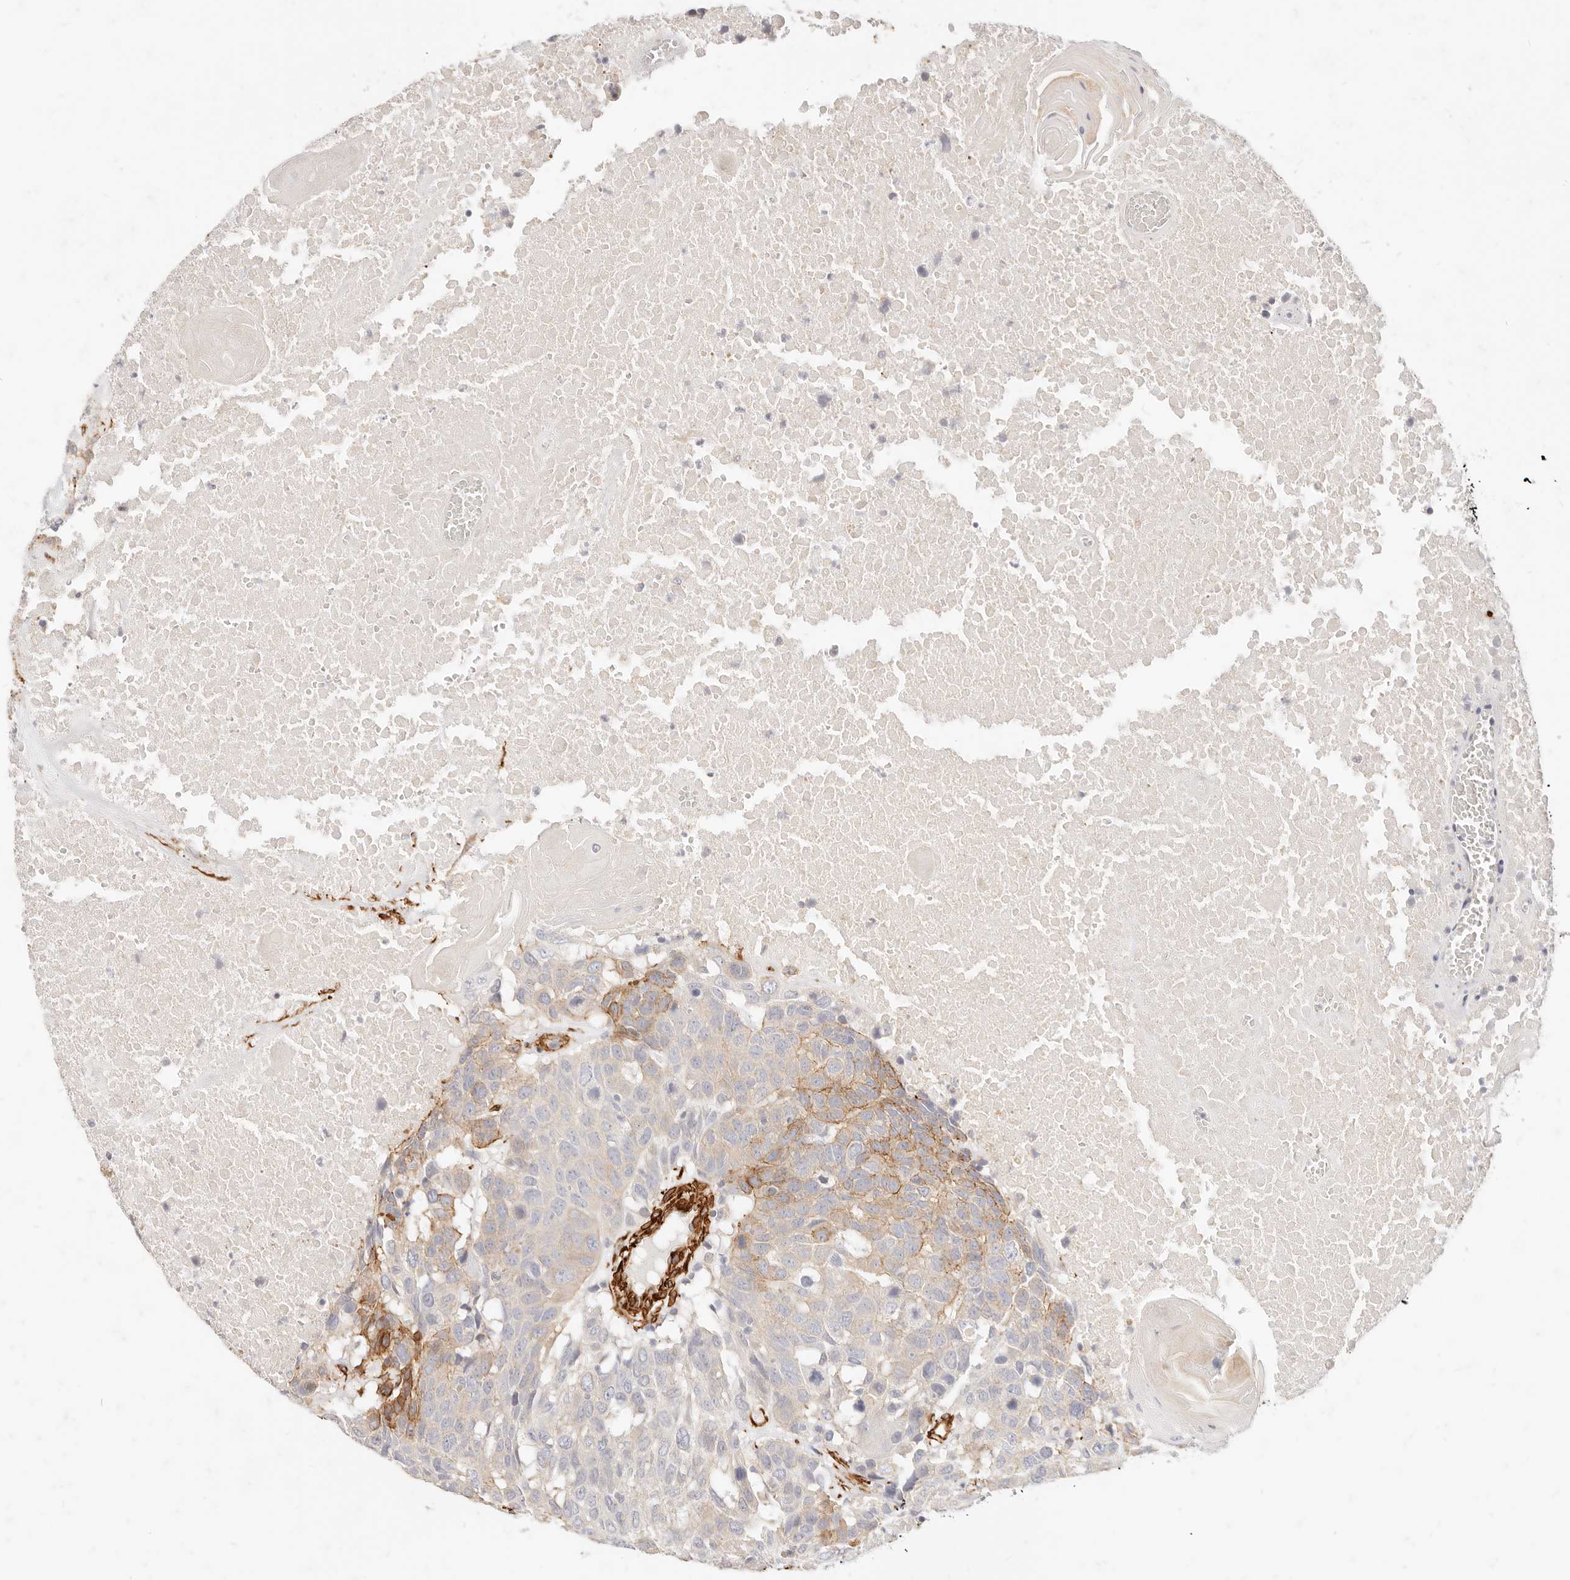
{"staining": {"intensity": "moderate", "quantity": "<25%", "location": "cytoplasmic/membranous"}, "tissue": "head and neck cancer", "cell_type": "Tumor cells", "image_type": "cancer", "snomed": [{"axis": "morphology", "description": "Squamous cell carcinoma, NOS"}, {"axis": "topography", "description": "Head-Neck"}], "caption": "Squamous cell carcinoma (head and neck) stained for a protein displays moderate cytoplasmic/membranous positivity in tumor cells.", "gene": "TMTC2", "patient": {"sex": "male", "age": 66}}